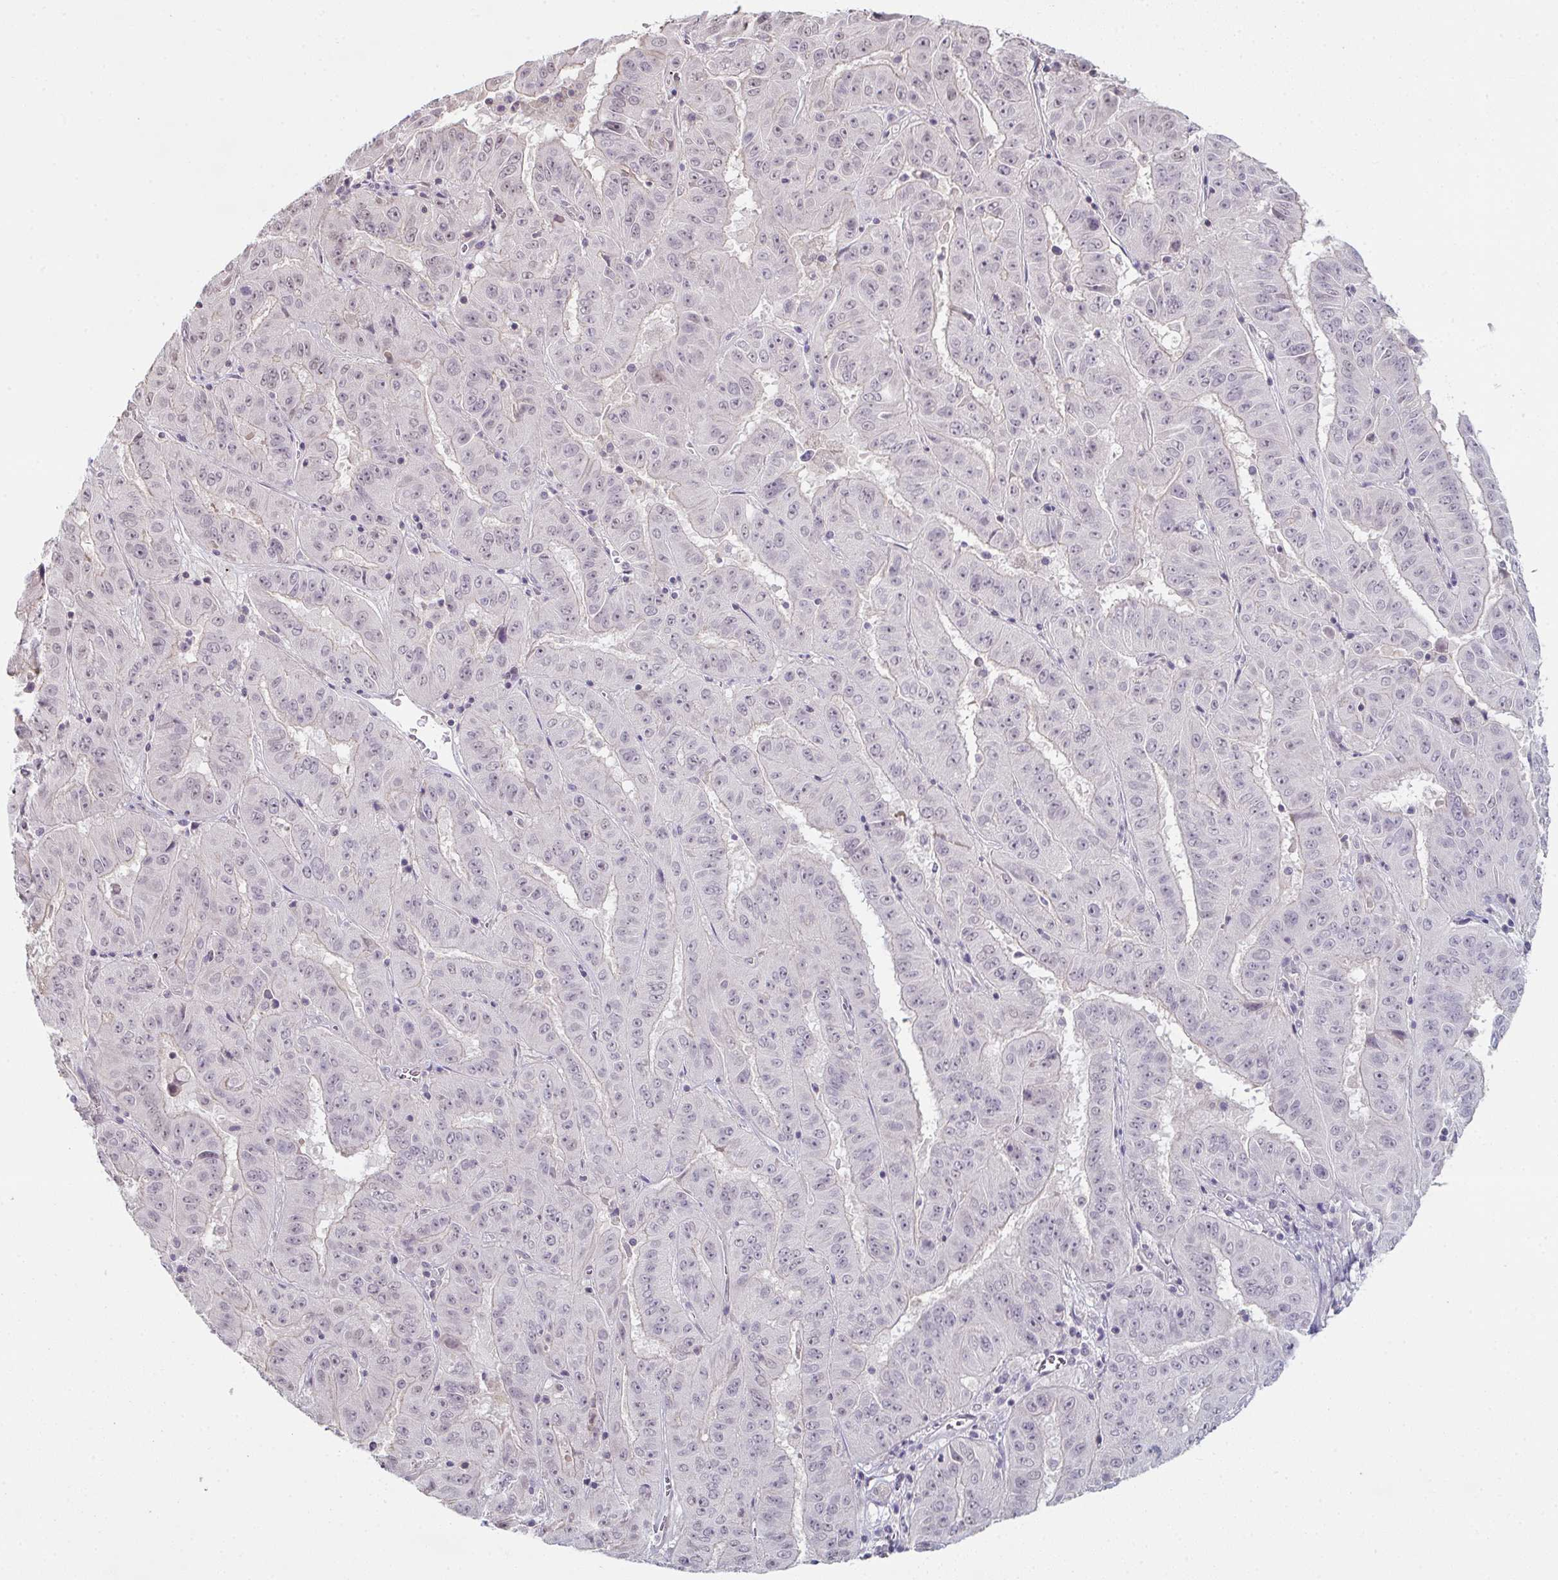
{"staining": {"intensity": "negative", "quantity": "none", "location": "none"}, "tissue": "pancreatic cancer", "cell_type": "Tumor cells", "image_type": "cancer", "snomed": [{"axis": "morphology", "description": "Adenocarcinoma, NOS"}, {"axis": "topography", "description": "Pancreas"}], "caption": "Immunohistochemical staining of pancreatic cancer demonstrates no significant positivity in tumor cells.", "gene": "ZNF214", "patient": {"sex": "male", "age": 63}}